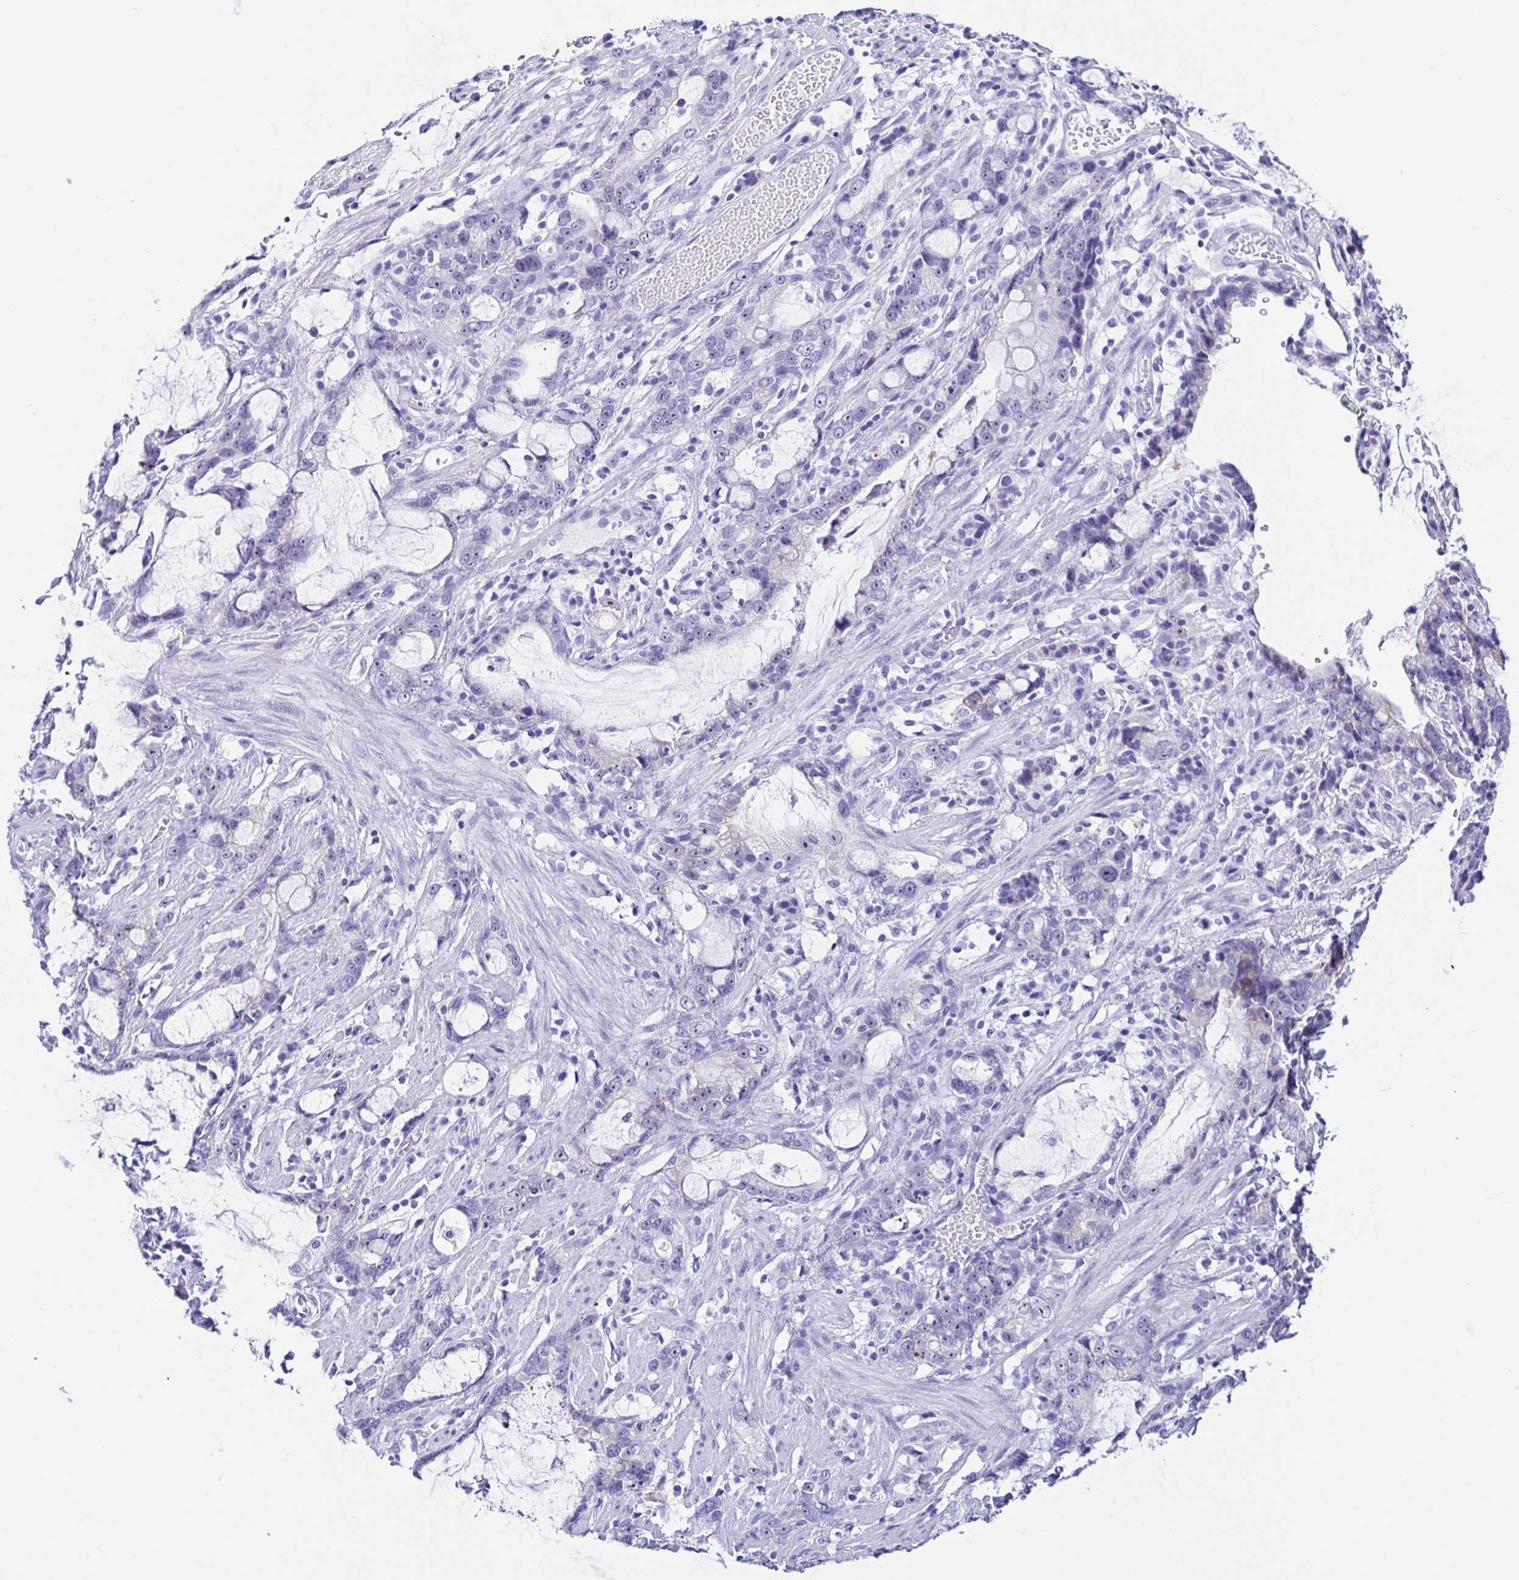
{"staining": {"intensity": "negative", "quantity": "none", "location": "none"}, "tissue": "stomach cancer", "cell_type": "Tumor cells", "image_type": "cancer", "snomed": [{"axis": "morphology", "description": "Adenocarcinoma, NOS"}, {"axis": "topography", "description": "Stomach"}], "caption": "The image exhibits no staining of tumor cells in stomach adenocarcinoma.", "gene": "PRAMEF19", "patient": {"sex": "male", "age": 55}}